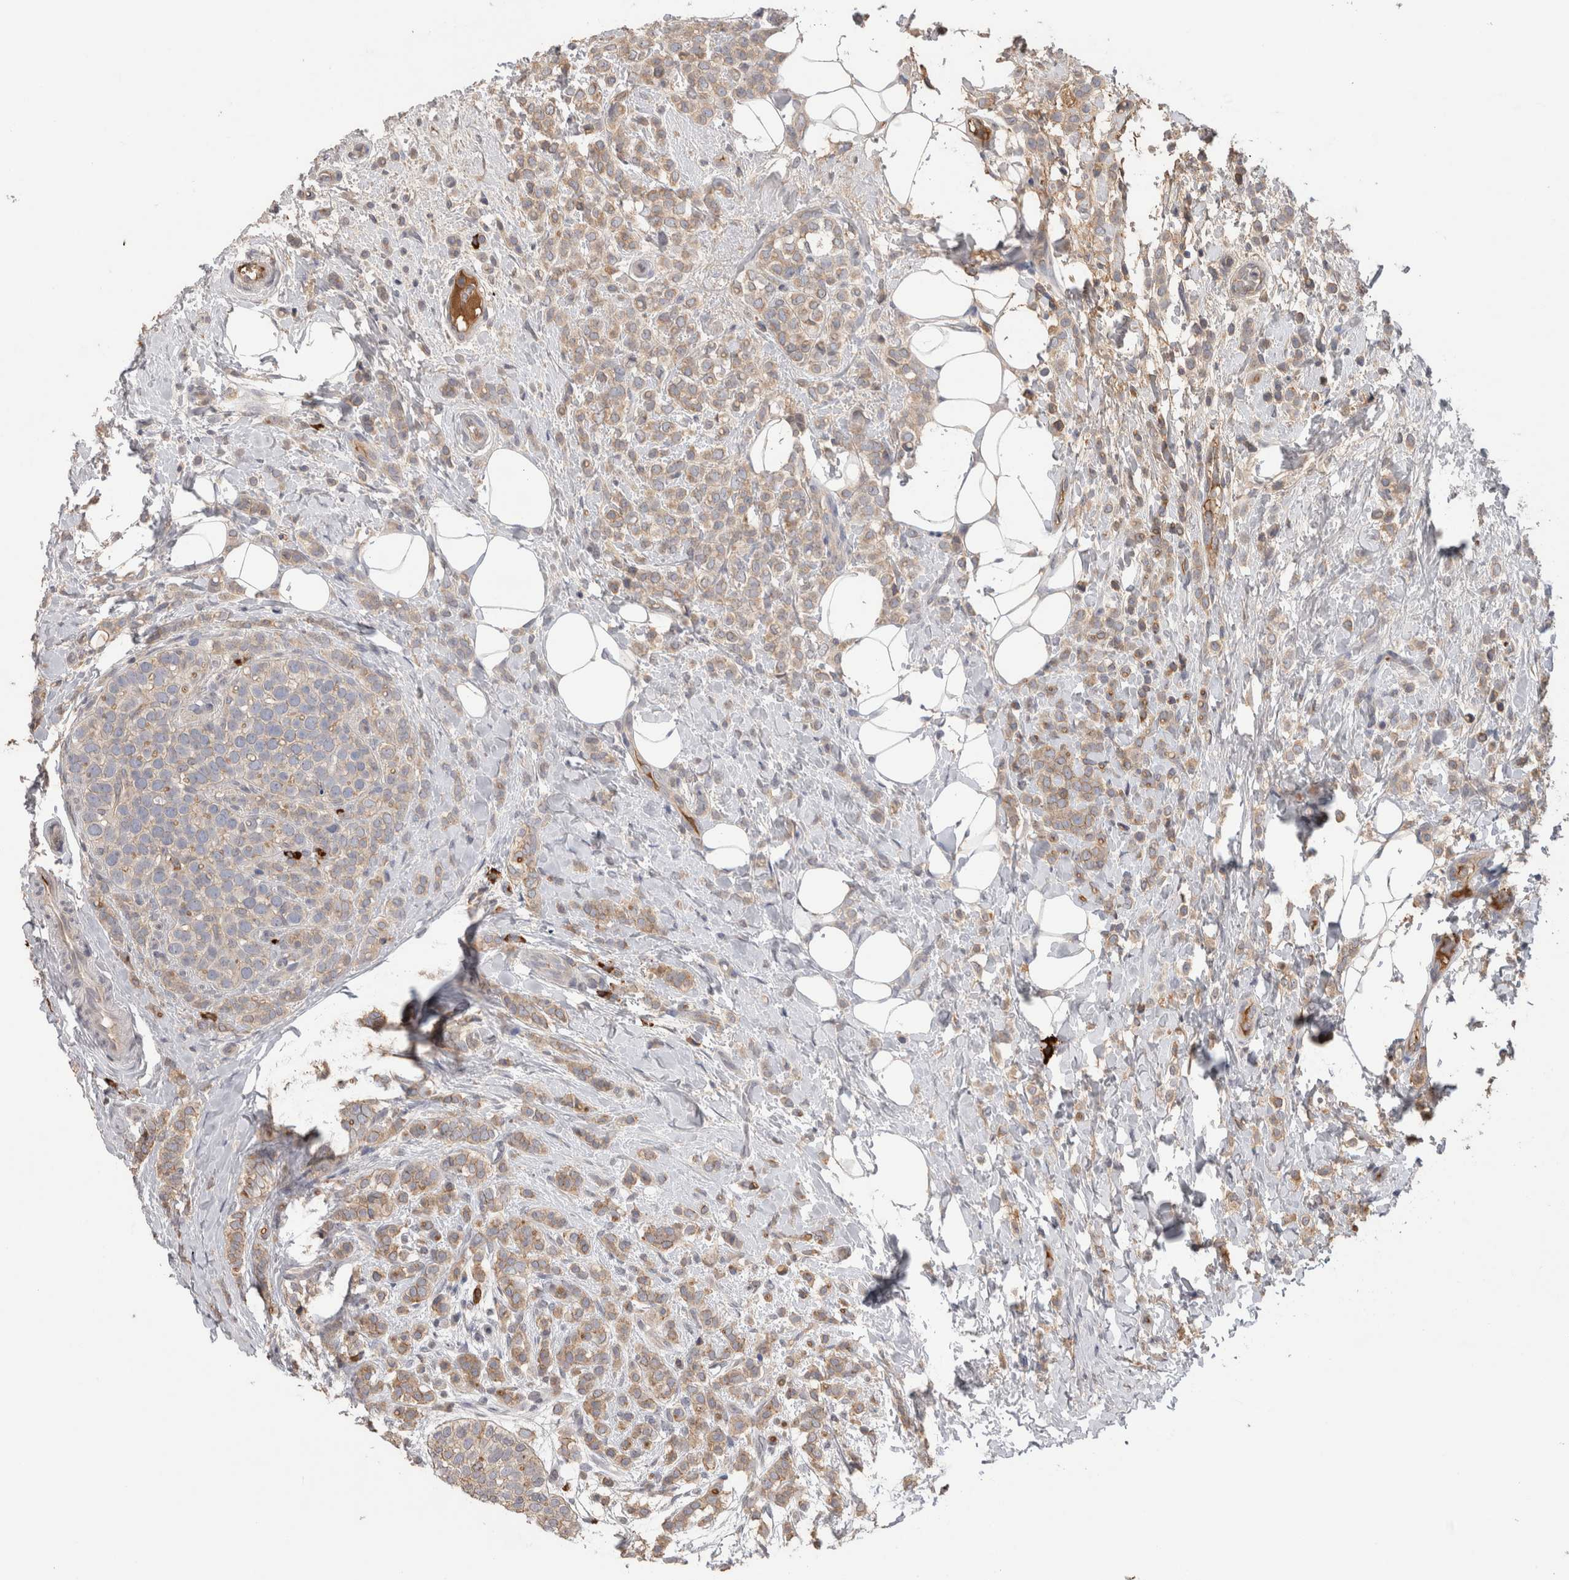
{"staining": {"intensity": "weak", "quantity": ">75%", "location": "cytoplasmic/membranous"}, "tissue": "breast cancer", "cell_type": "Tumor cells", "image_type": "cancer", "snomed": [{"axis": "morphology", "description": "Lobular carcinoma"}, {"axis": "topography", "description": "Breast"}], "caption": "This is a micrograph of immunohistochemistry staining of lobular carcinoma (breast), which shows weak expression in the cytoplasmic/membranous of tumor cells.", "gene": "PPP3CC", "patient": {"sex": "female", "age": 50}}